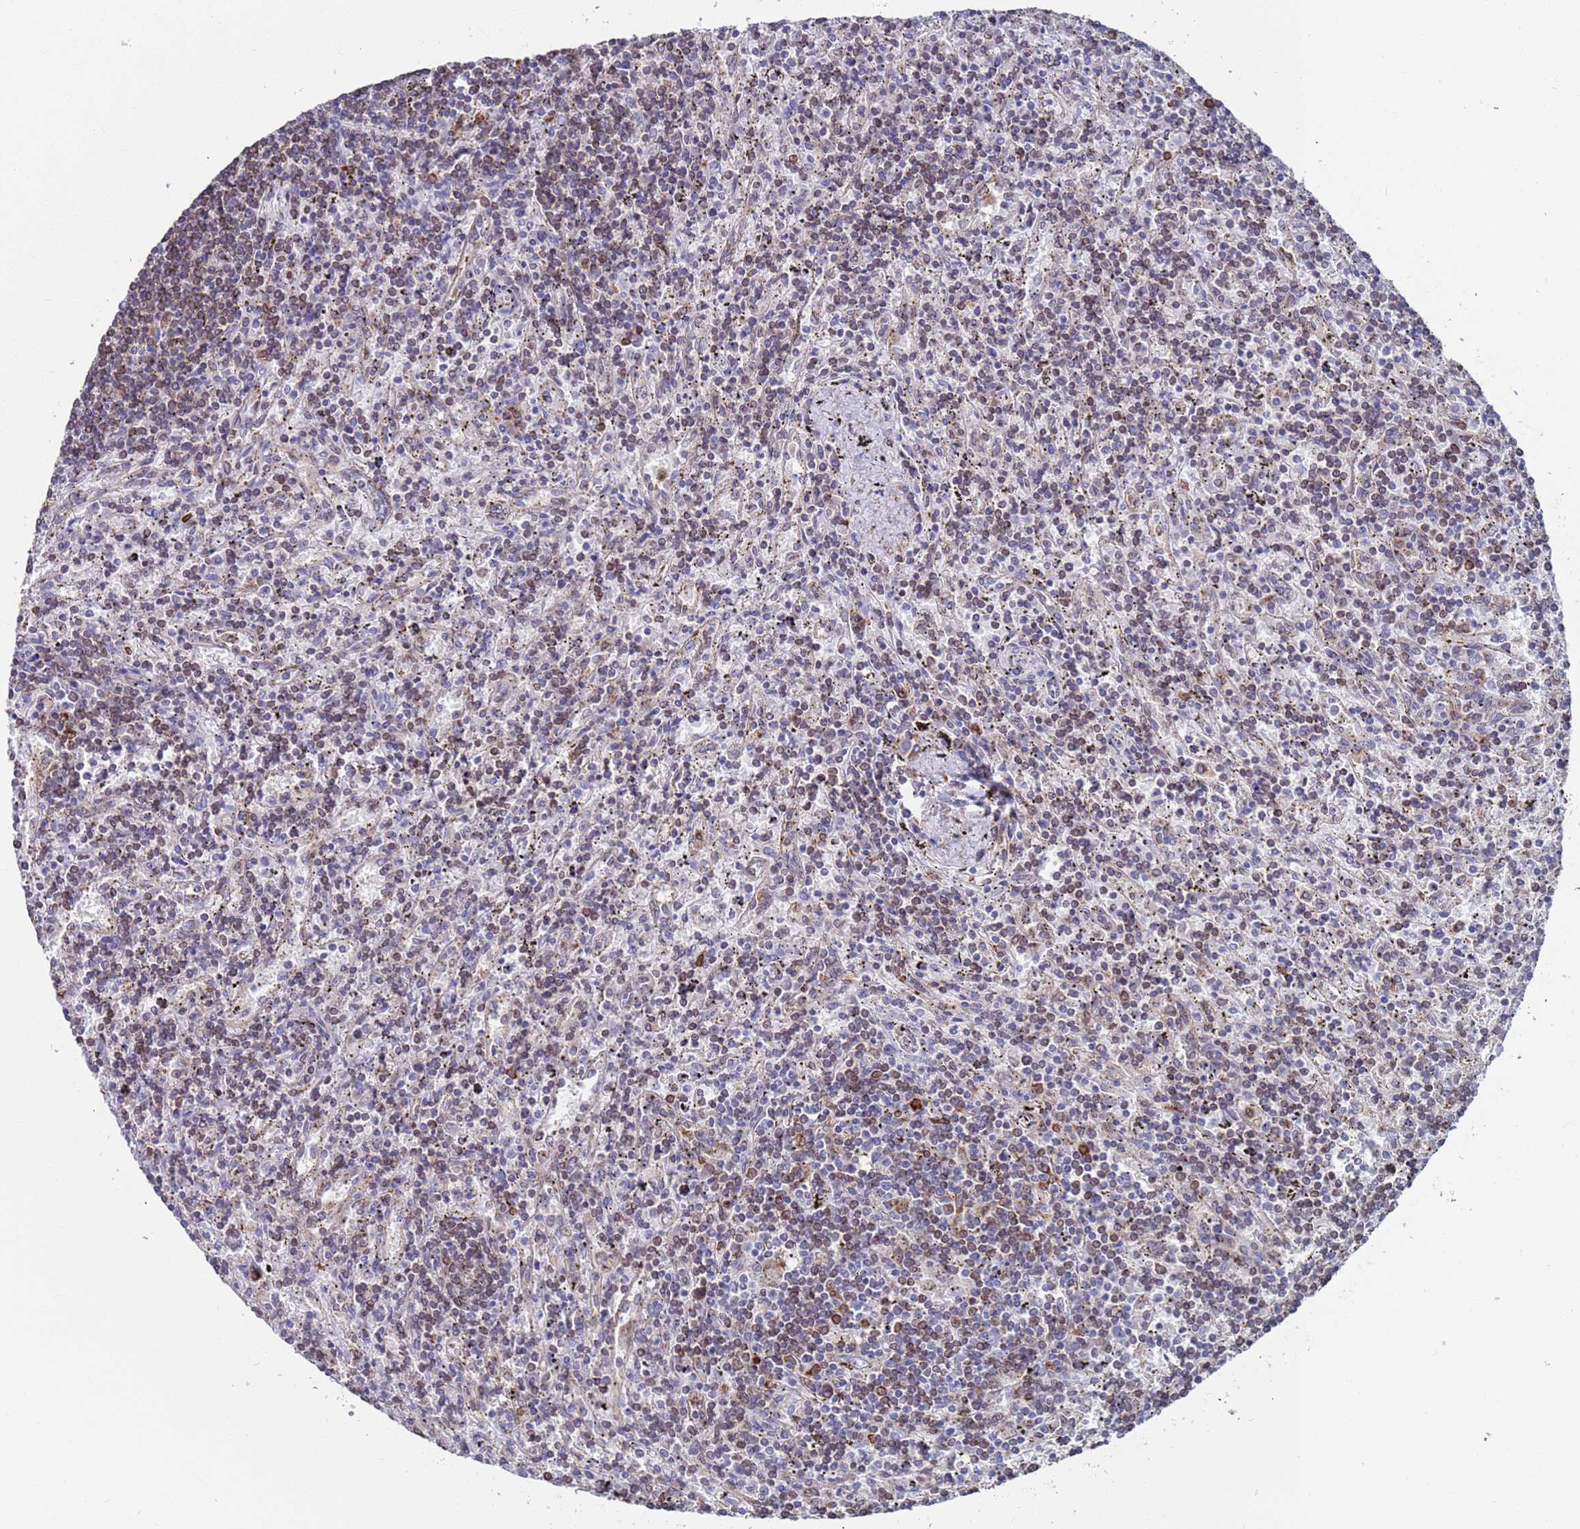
{"staining": {"intensity": "moderate", "quantity": "25%-75%", "location": "cytoplasmic/membranous"}, "tissue": "lymphoma", "cell_type": "Tumor cells", "image_type": "cancer", "snomed": [{"axis": "morphology", "description": "Malignant lymphoma, non-Hodgkin's type, Low grade"}, {"axis": "topography", "description": "Spleen"}], "caption": "Malignant lymphoma, non-Hodgkin's type (low-grade) stained with immunohistochemistry reveals moderate cytoplasmic/membranous staining in approximately 25%-75% of tumor cells. (DAB IHC, brown staining for protein, blue staining for nuclei).", "gene": "GREB1L", "patient": {"sex": "male", "age": 76}}